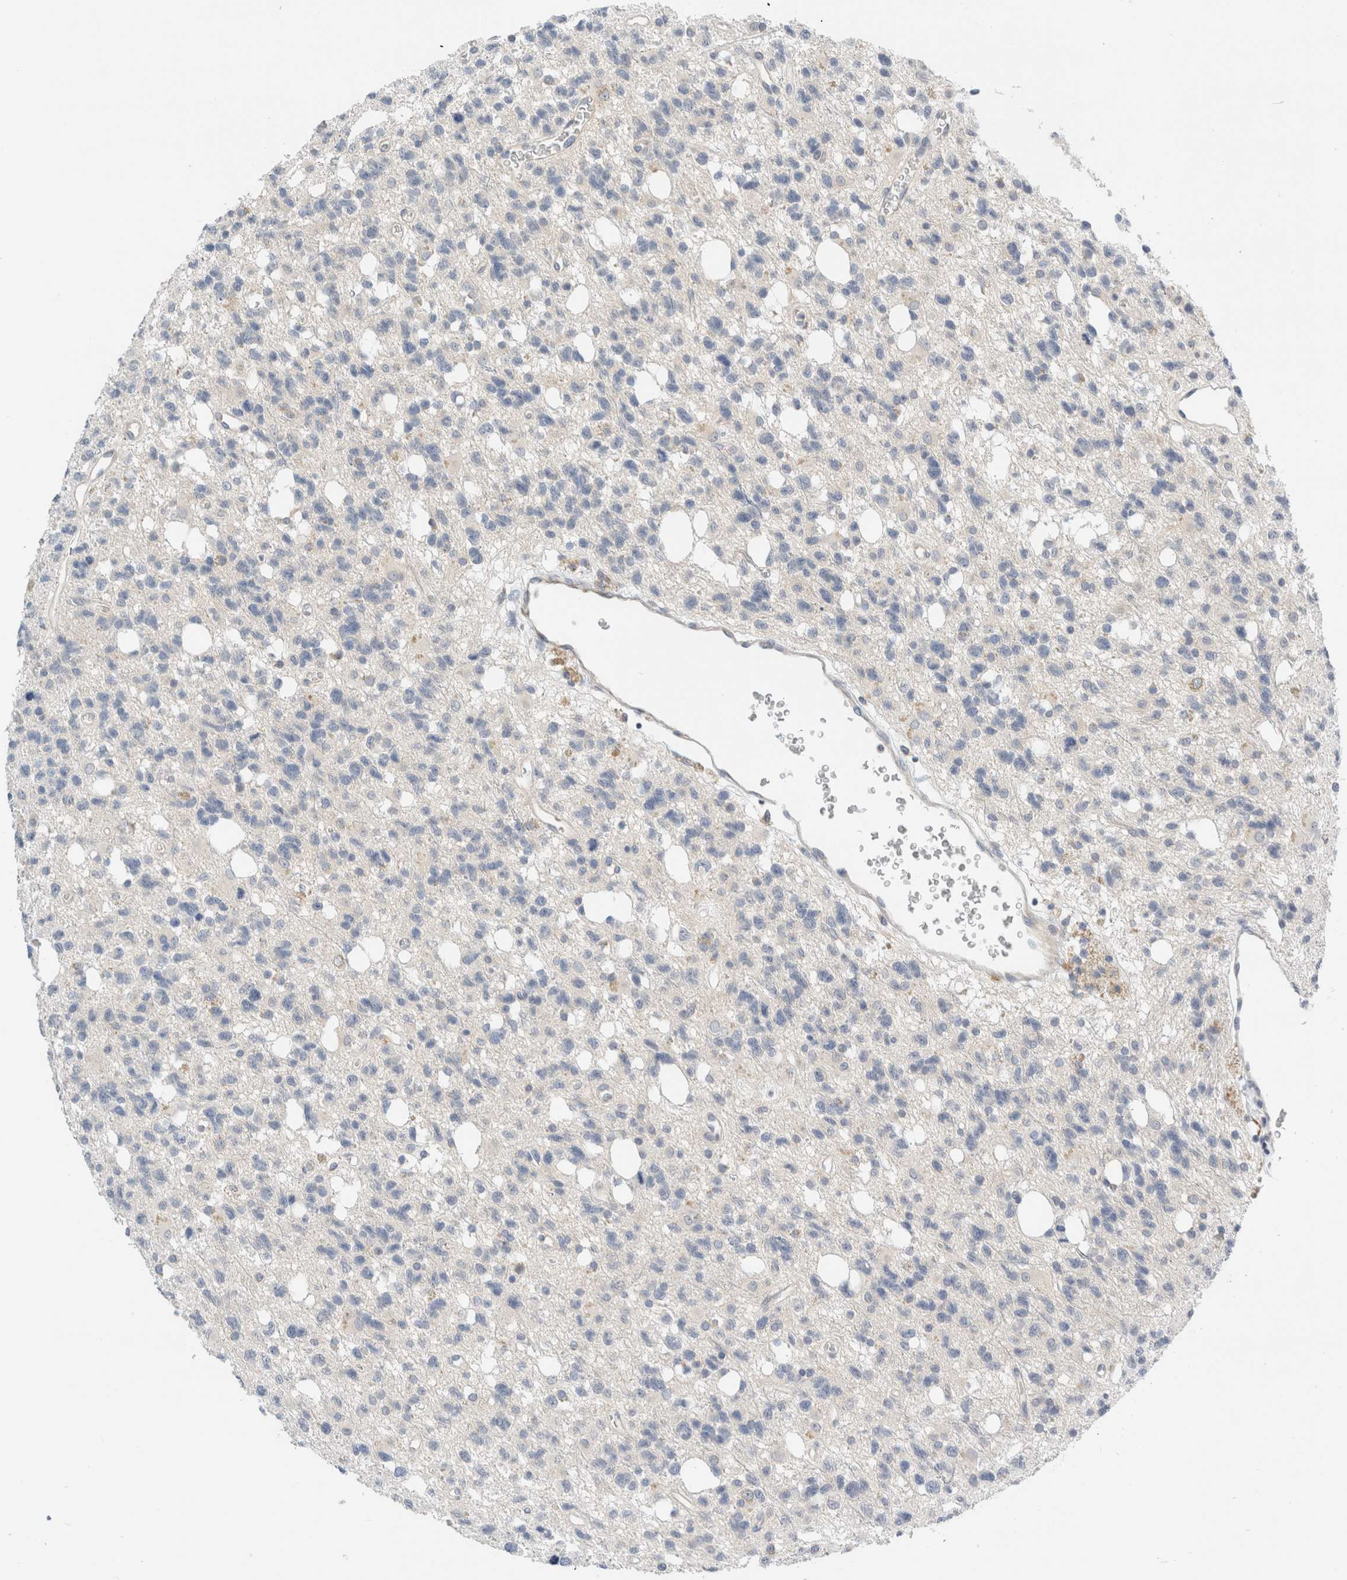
{"staining": {"intensity": "negative", "quantity": "none", "location": "none"}, "tissue": "glioma", "cell_type": "Tumor cells", "image_type": "cancer", "snomed": [{"axis": "morphology", "description": "Glioma, malignant, High grade"}, {"axis": "topography", "description": "Brain"}], "caption": "A histopathology image of glioma stained for a protein shows no brown staining in tumor cells.", "gene": "SDR16C5", "patient": {"sex": "female", "age": 62}}